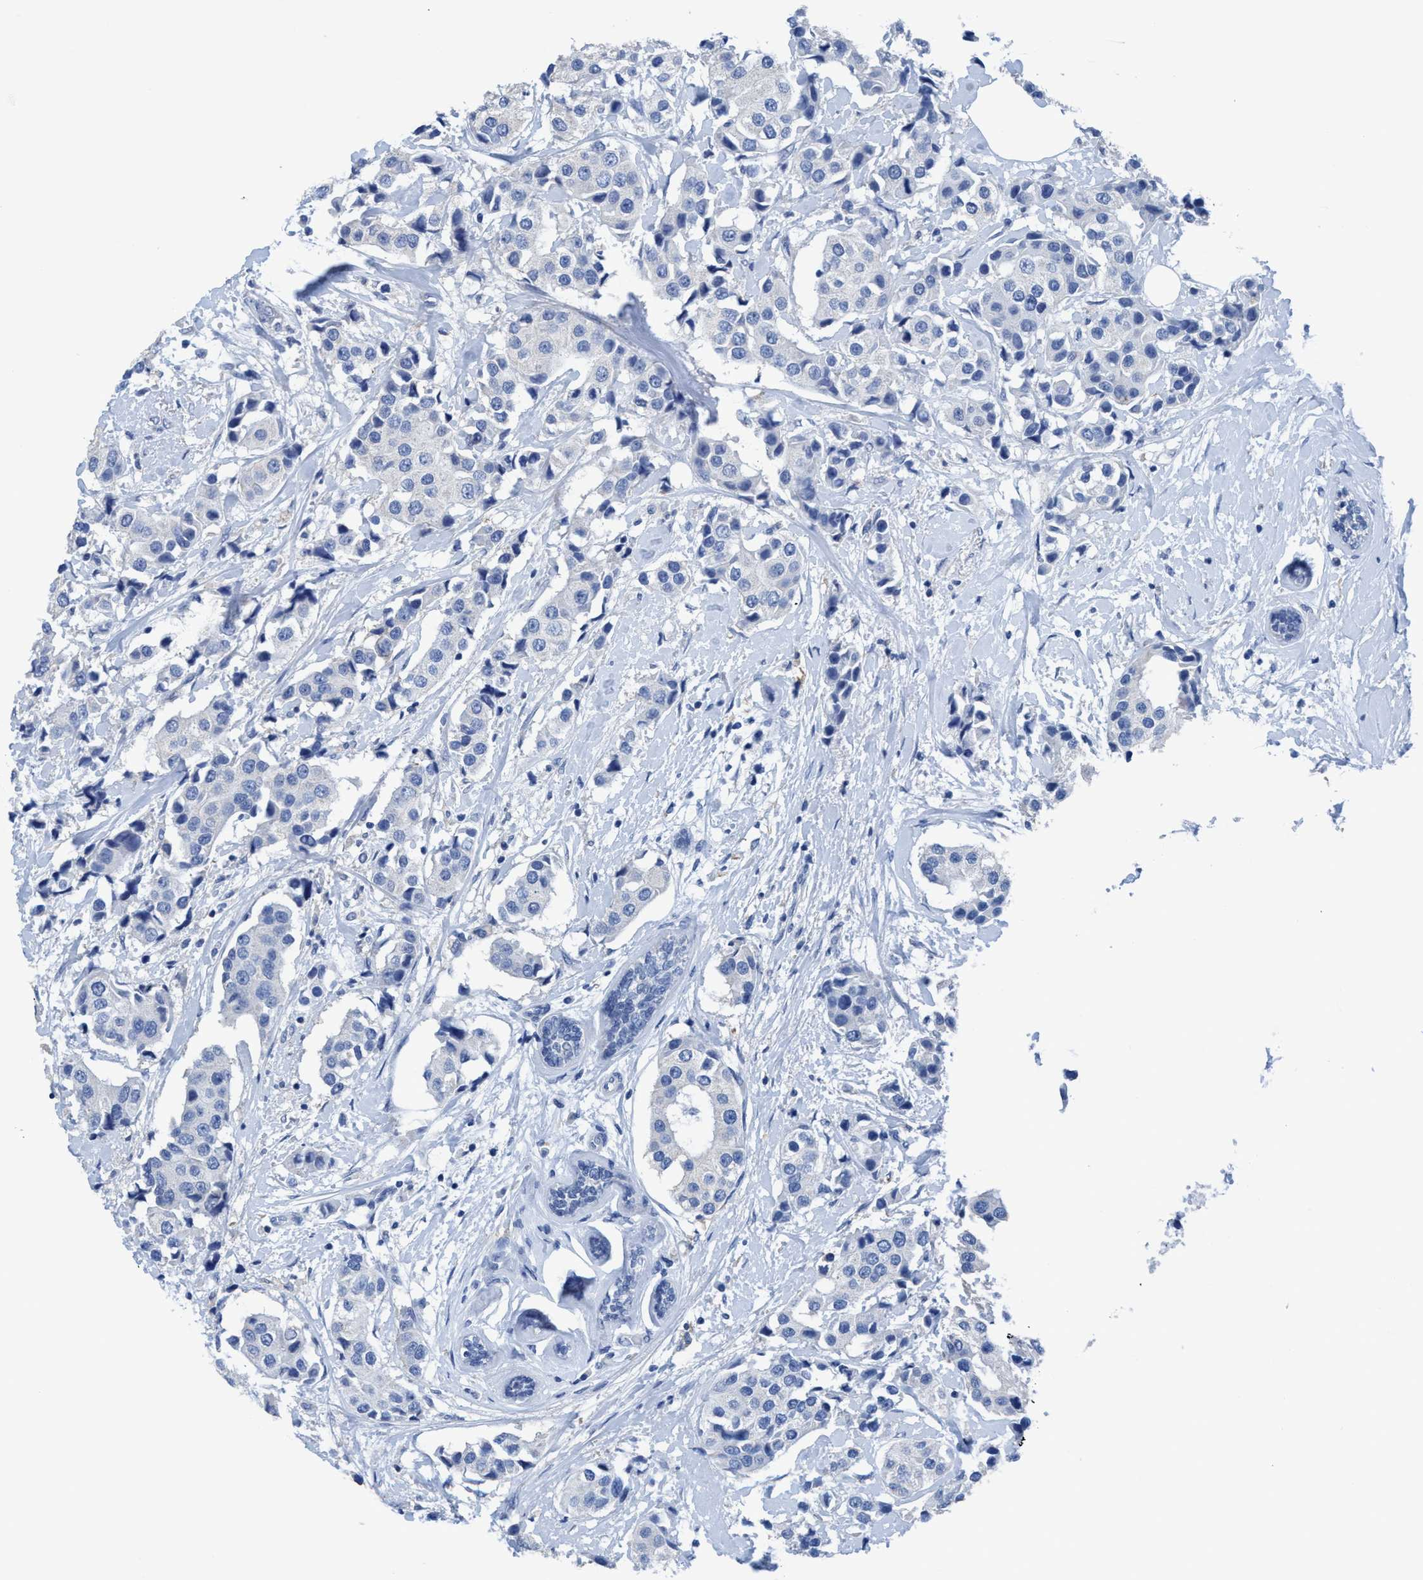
{"staining": {"intensity": "negative", "quantity": "none", "location": "none"}, "tissue": "breast cancer", "cell_type": "Tumor cells", "image_type": "cancer", "snomed": [{"axis": "morphology", "description": "Normal tissue, NOS"}, {"axis": "morphology", "description": "Duct carcinoma"}, {"axis": "topography", "description": "Breast"}], "caption": "This is an immunohistochemistry image of breast cancer. There is no staining in tumor cells.", "gene": "DNAI1", "patient": {"sex": "female", "age": 39}}